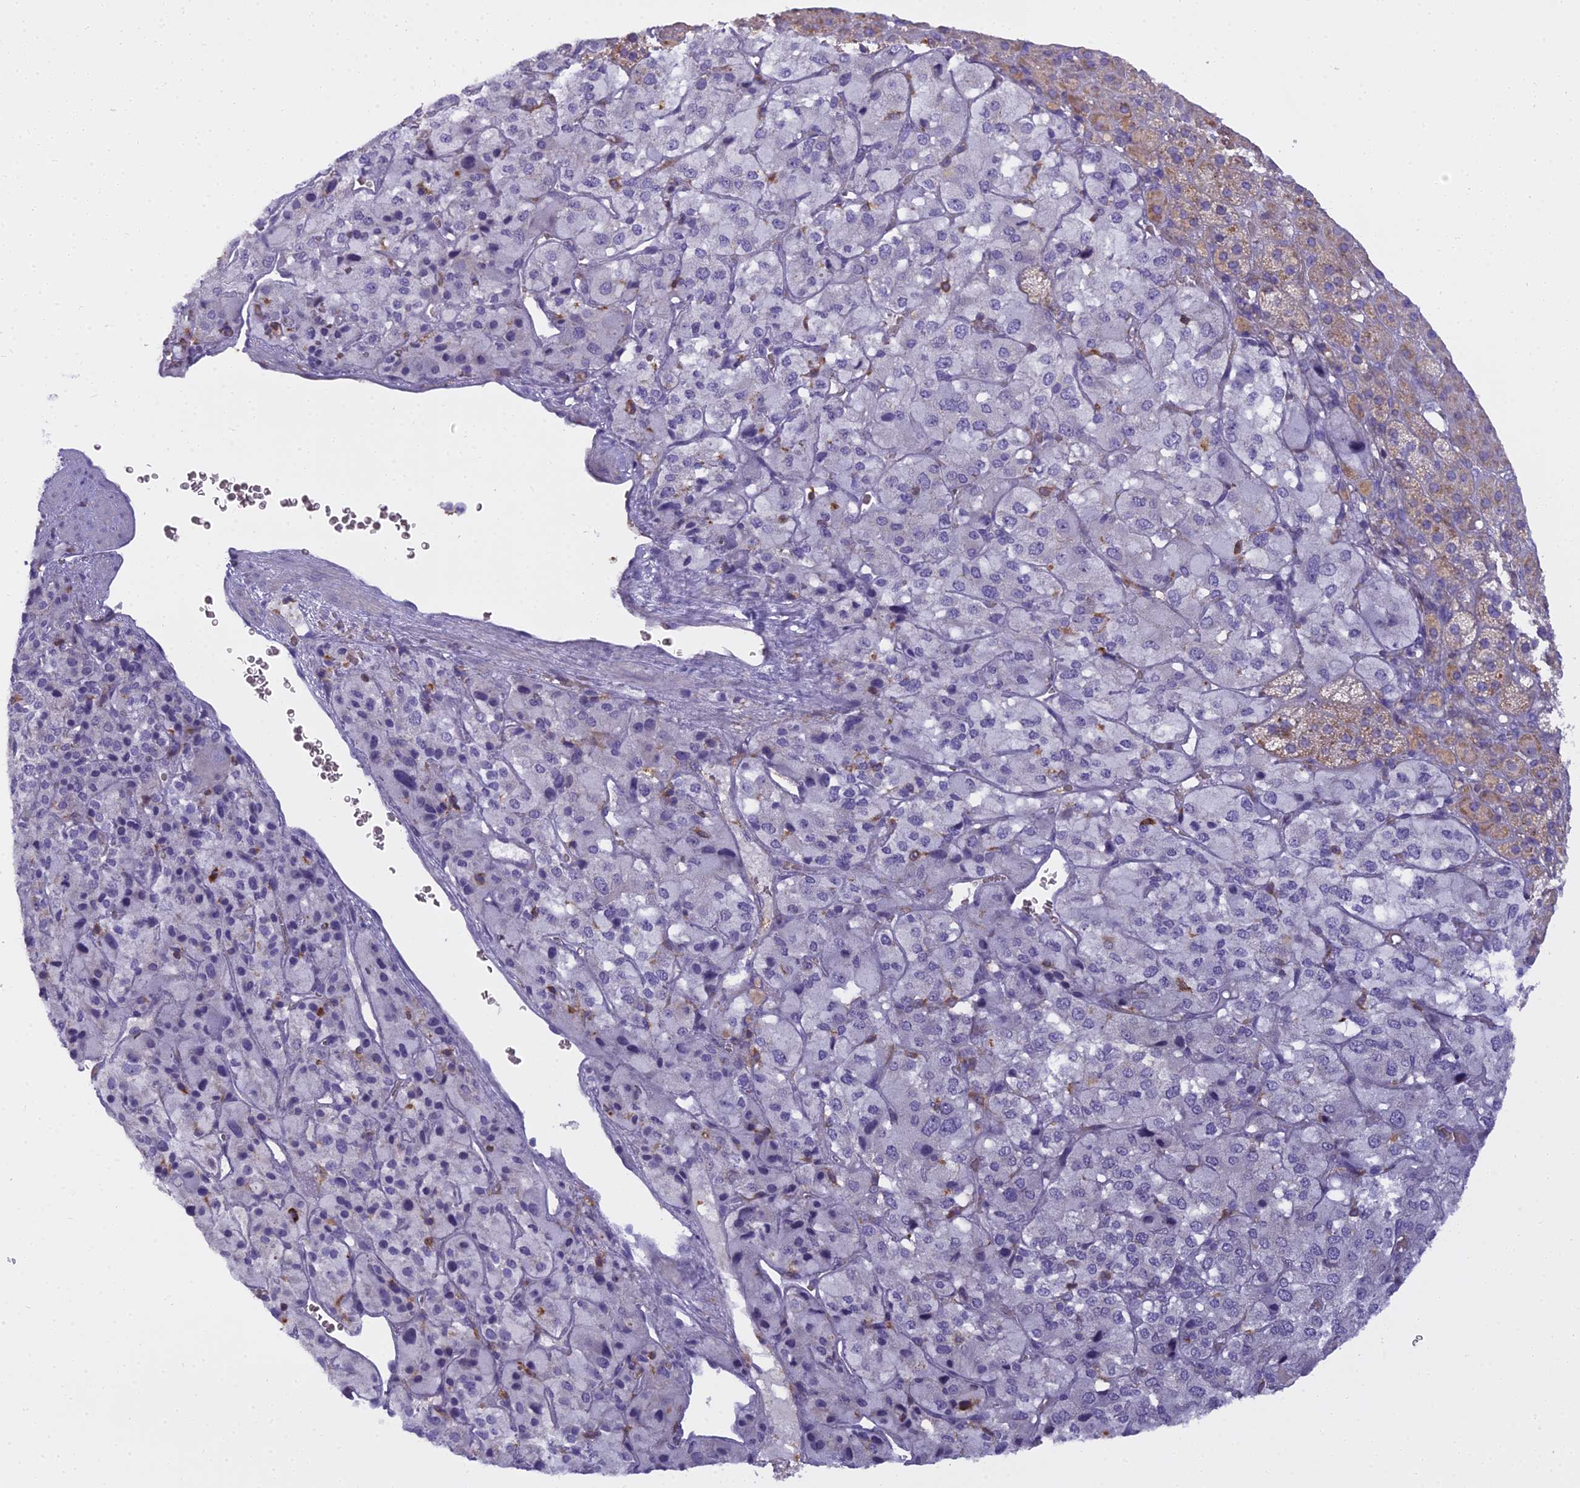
{"staining": {"intensity": "moderate", "quantity": "<25%", "location": "cytoplasmic/membranous"}, "tissue": "adrenal gland", "cell_type": "Glandular cells", "image_type": "normal", "snomed": [{"axis": "morphology", "description": "Normal tissue, NOS"}, {"axis": "topography", "description": "Adrenal gland"}], "caption": "Protein positivity by IHC demonstrates moderate cytoplasmic/membranous expression in about <25% of glandular cells in unremarkable adrenal gland.", "gene": "BLNK", "patient": {"sex": "female", "age": 44}}